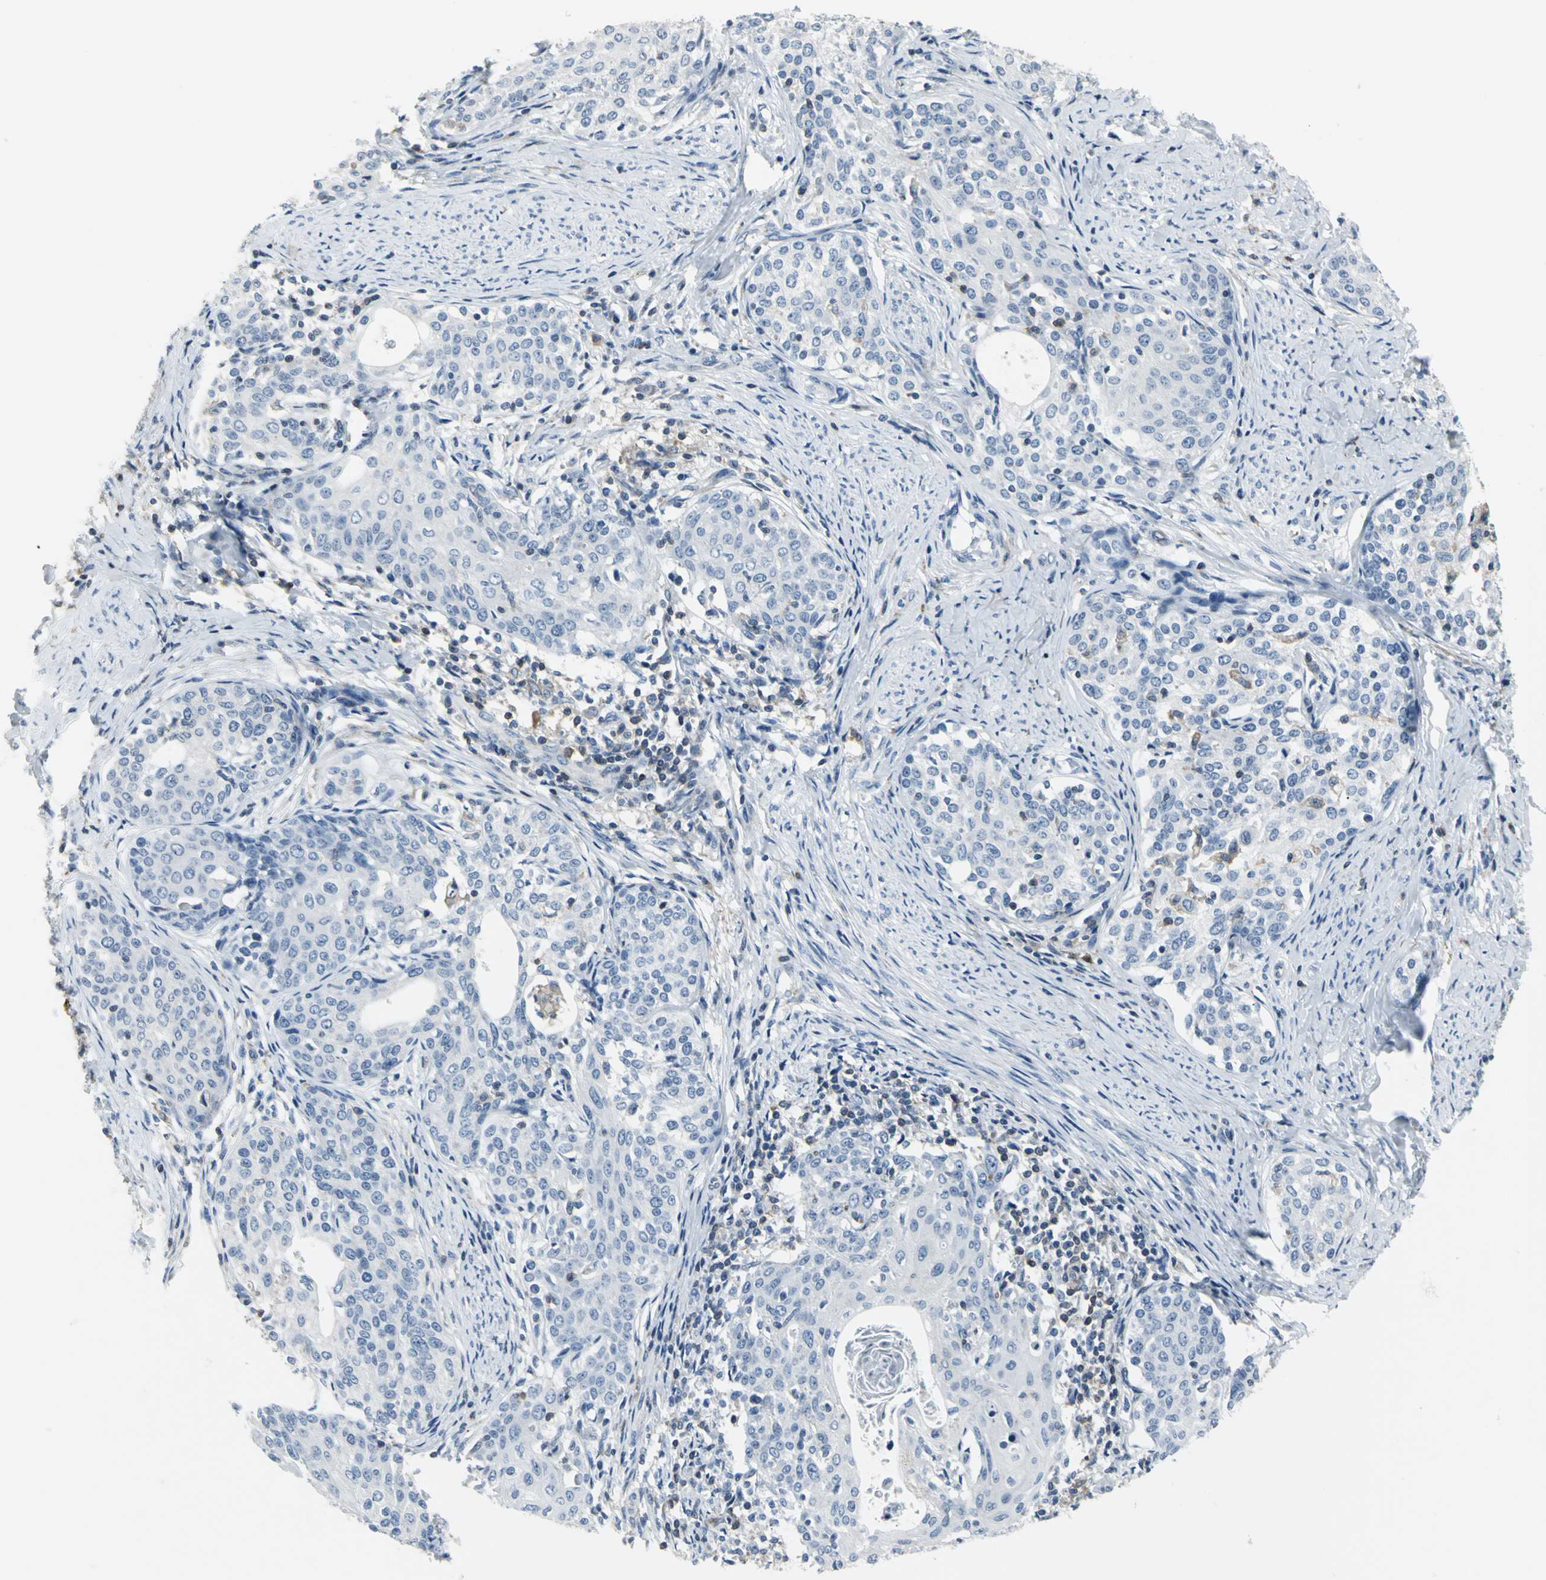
{"staining": {"intensity": "negative", "quantity": "none", "location": "none"}, "tissue": "cervical cancer", "cell_type": "Tumor cells", "image_type": "cancer", "snomed": [{"axis": "morphology", "description": "Squamous cell carcinoma, NOS"}, {"axis": "morphology", "description": "Adenocarcinoma, NOS"}, {"axis": "topography", "description": "Cervix"}], "caption": "The micrograph exhibits no staining of tumor cells in adenocarcinoma (cervical).", "gene": "IQGAP2", "patient": {"sex": "female", "age": 52}}